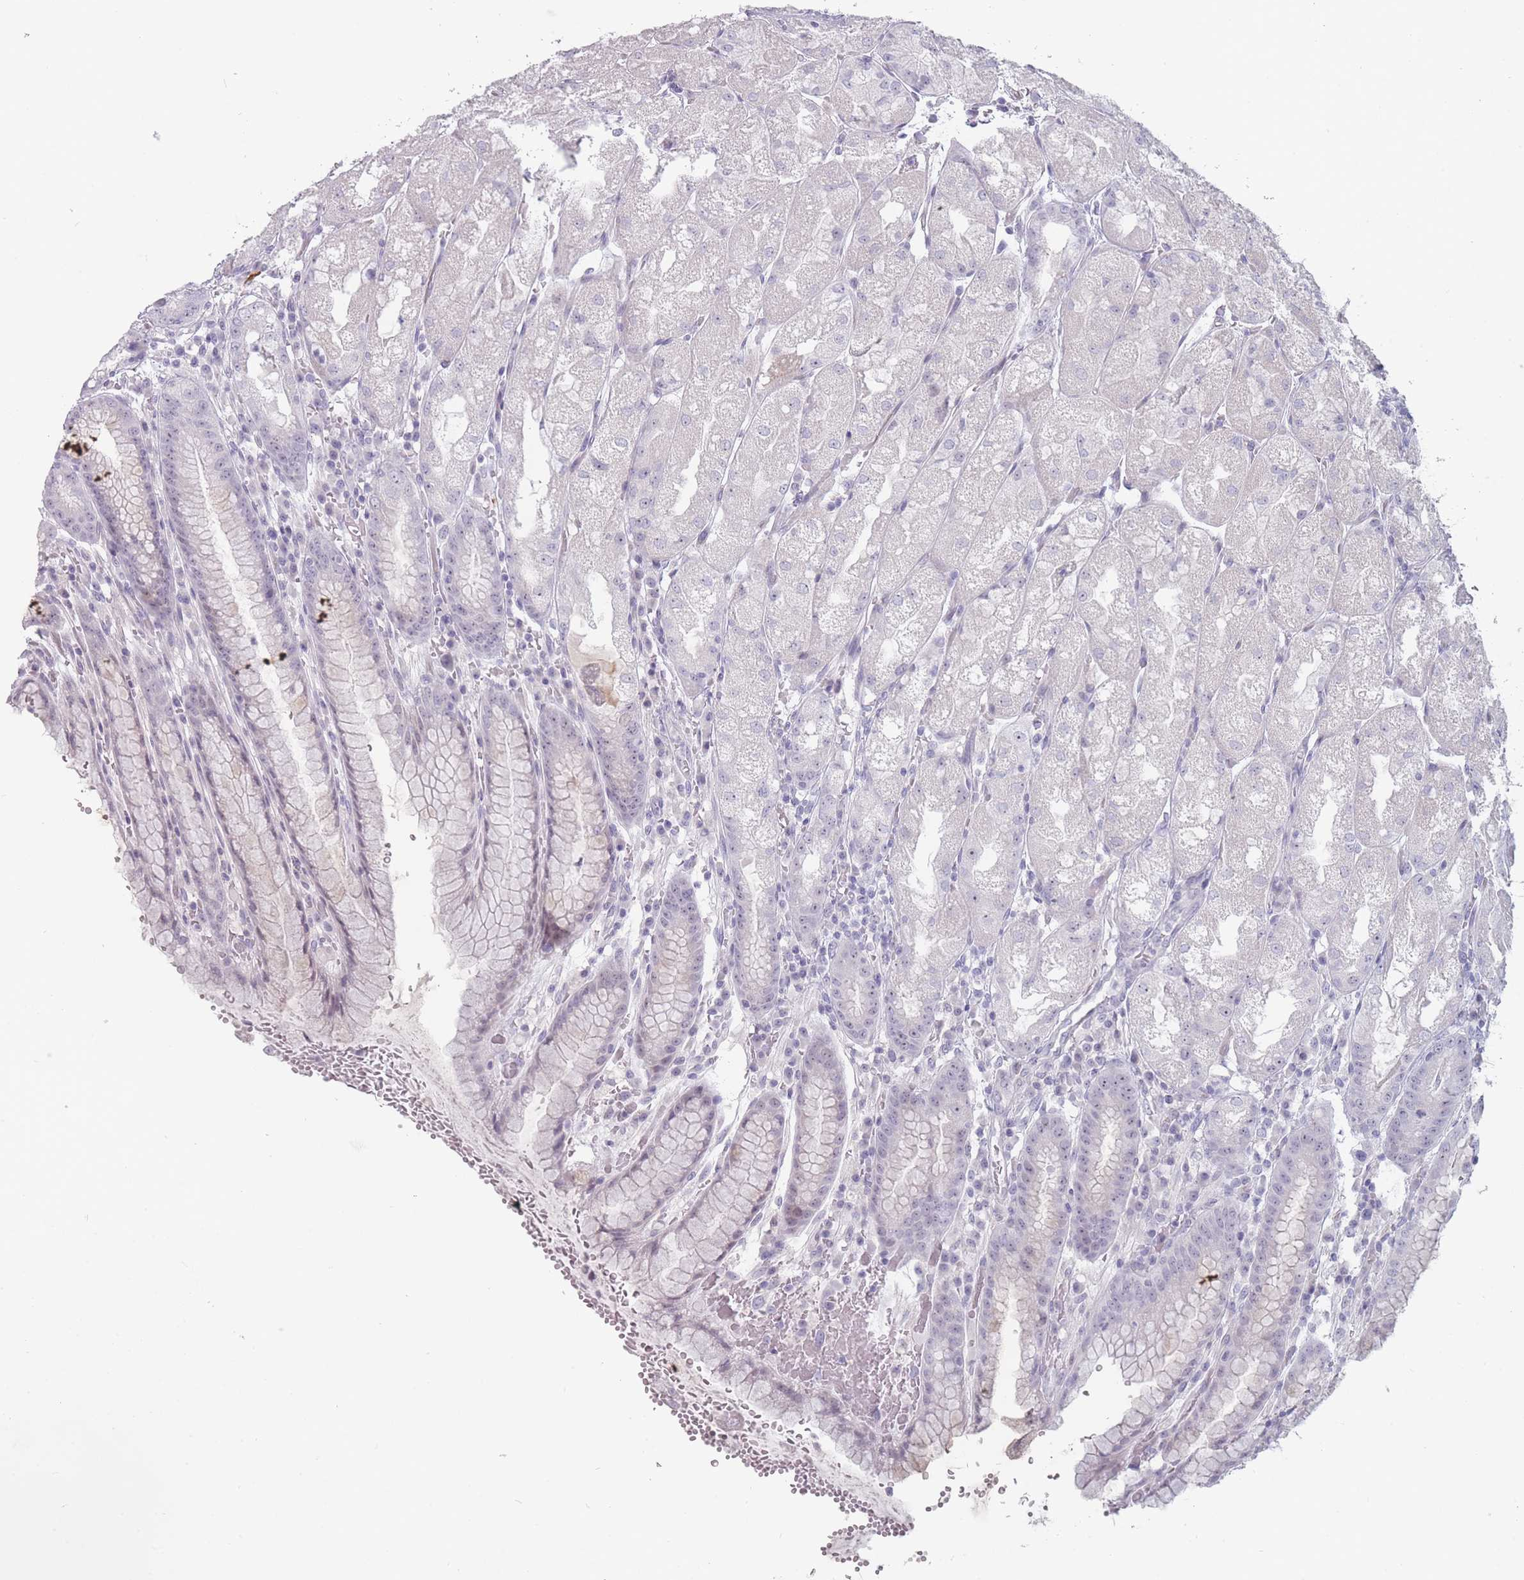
{"staining": {"intensity": "negative", "quantity": "none", "location": "none"}, "tissue": "stomach", "cell_type": "Glandular cells", "image_type": "normal", "snomed": [{"axis": "morphology", "description": "Normal tissue, NOS"}, {"axis": "topography", "description": "Stomach, upper"}], "caption": "Immunohistochemistry of unremarkable human stomach exhibits no expression in glandular cells. (Immunohistochemistry (ihc), brightfield microscopy, high magnification).", "gene": "ROS1", "patient": {"sex": "male", "age": 52}}